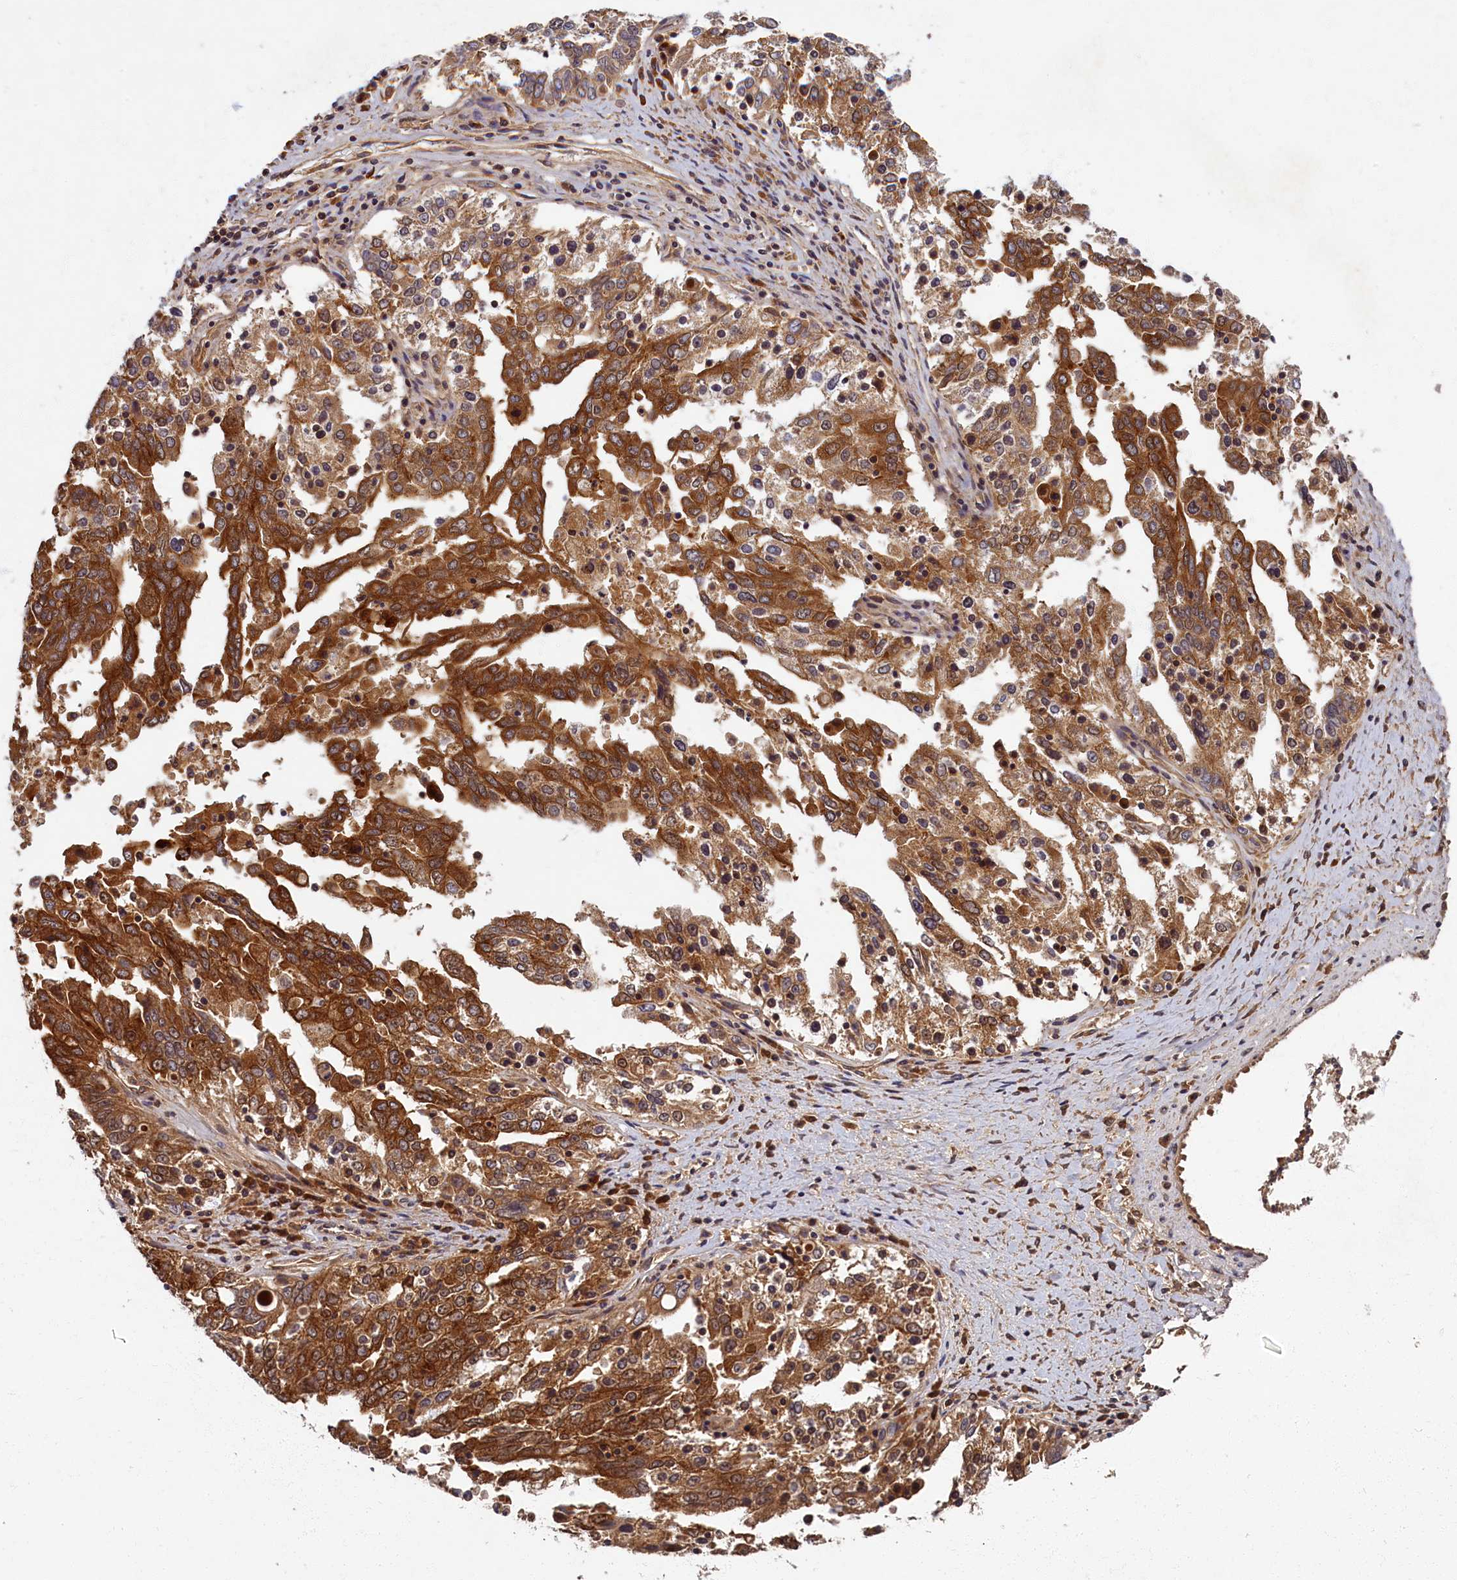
{"staining": {"intensity": "strong", "quantity": ">75%", "location": "cytoplasmic/membranous"}, "tissue": "ovarian cancer", "cell_type": "Tumor cells", "image_type": "cancer", "snomed": [{"axis": "morphology", "description": "Carcinoma, endometroid"}, {"axis": "topography", "description": "Ovary"}], "caption": "Immunohistochemistry image of neoplastic tissue: endometroid carcinoma (ovarian) stained using IHC shows high levels of strong protein expression localized specifically in the cytoplasmic/membranous of tumor cells, appearing as a cytoplasmic/membranous brown color.", "gene": "BICD1", "patient": {"sex": "female", "age": 62}}